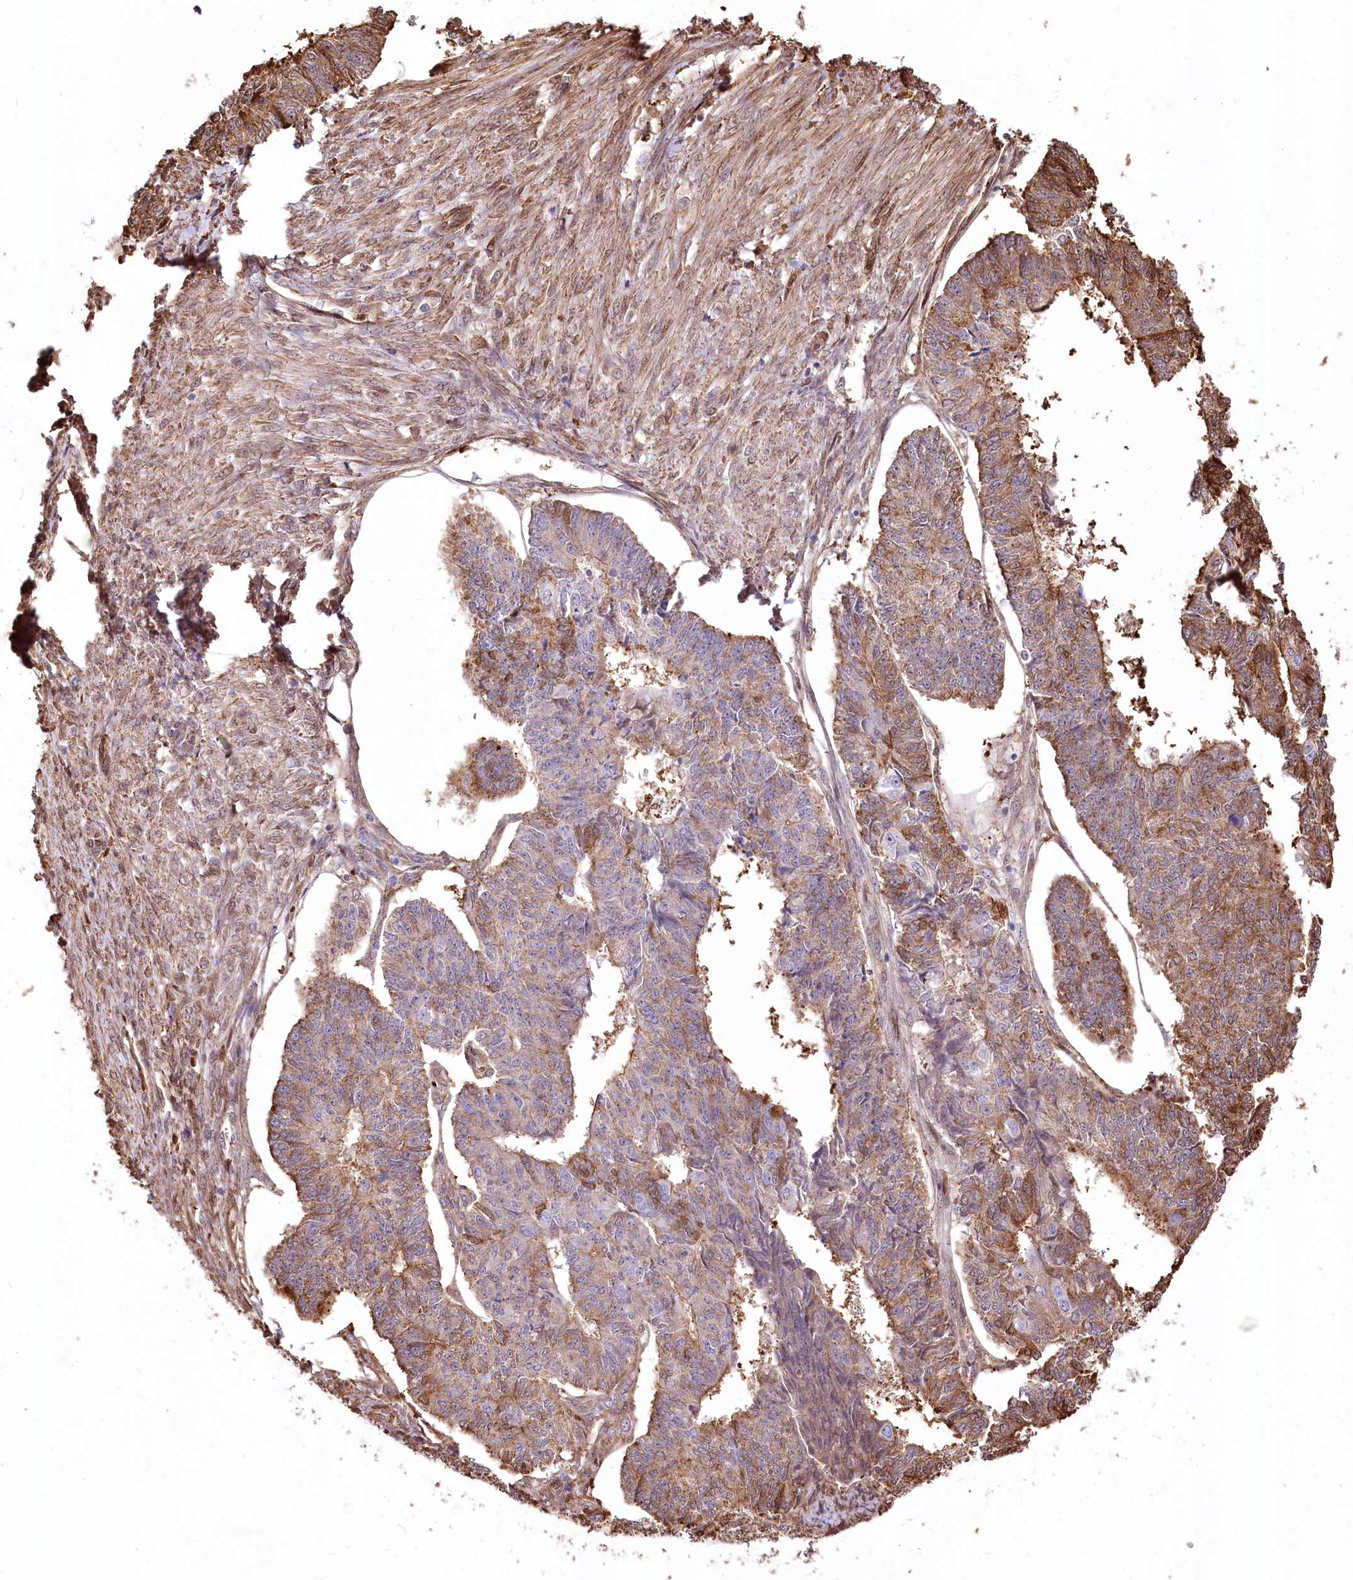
{"staining": {"intensity": "moderate", "quantity": ">75%", "location": "cytoplasmic/membranous"}, "tissue": "endometrial cancer", "cell_type": "Tumor cells", "image_type": "cancer", "snomed": [{"axis": "morphology", "description": "Adenocarcinoma, NOS"}, {"axis": "topography", "description": "Endometrium"}], "caption": "Endometrial cancer stained with DAB (3,3'-diaminobenzidine) immunohistochemistry shows medium levels of moderate cytoplasmic/membranous expression in about >75% of tumor cells.", "gene": "PTMS", "patient": {"sex": "female", "age": 32}}